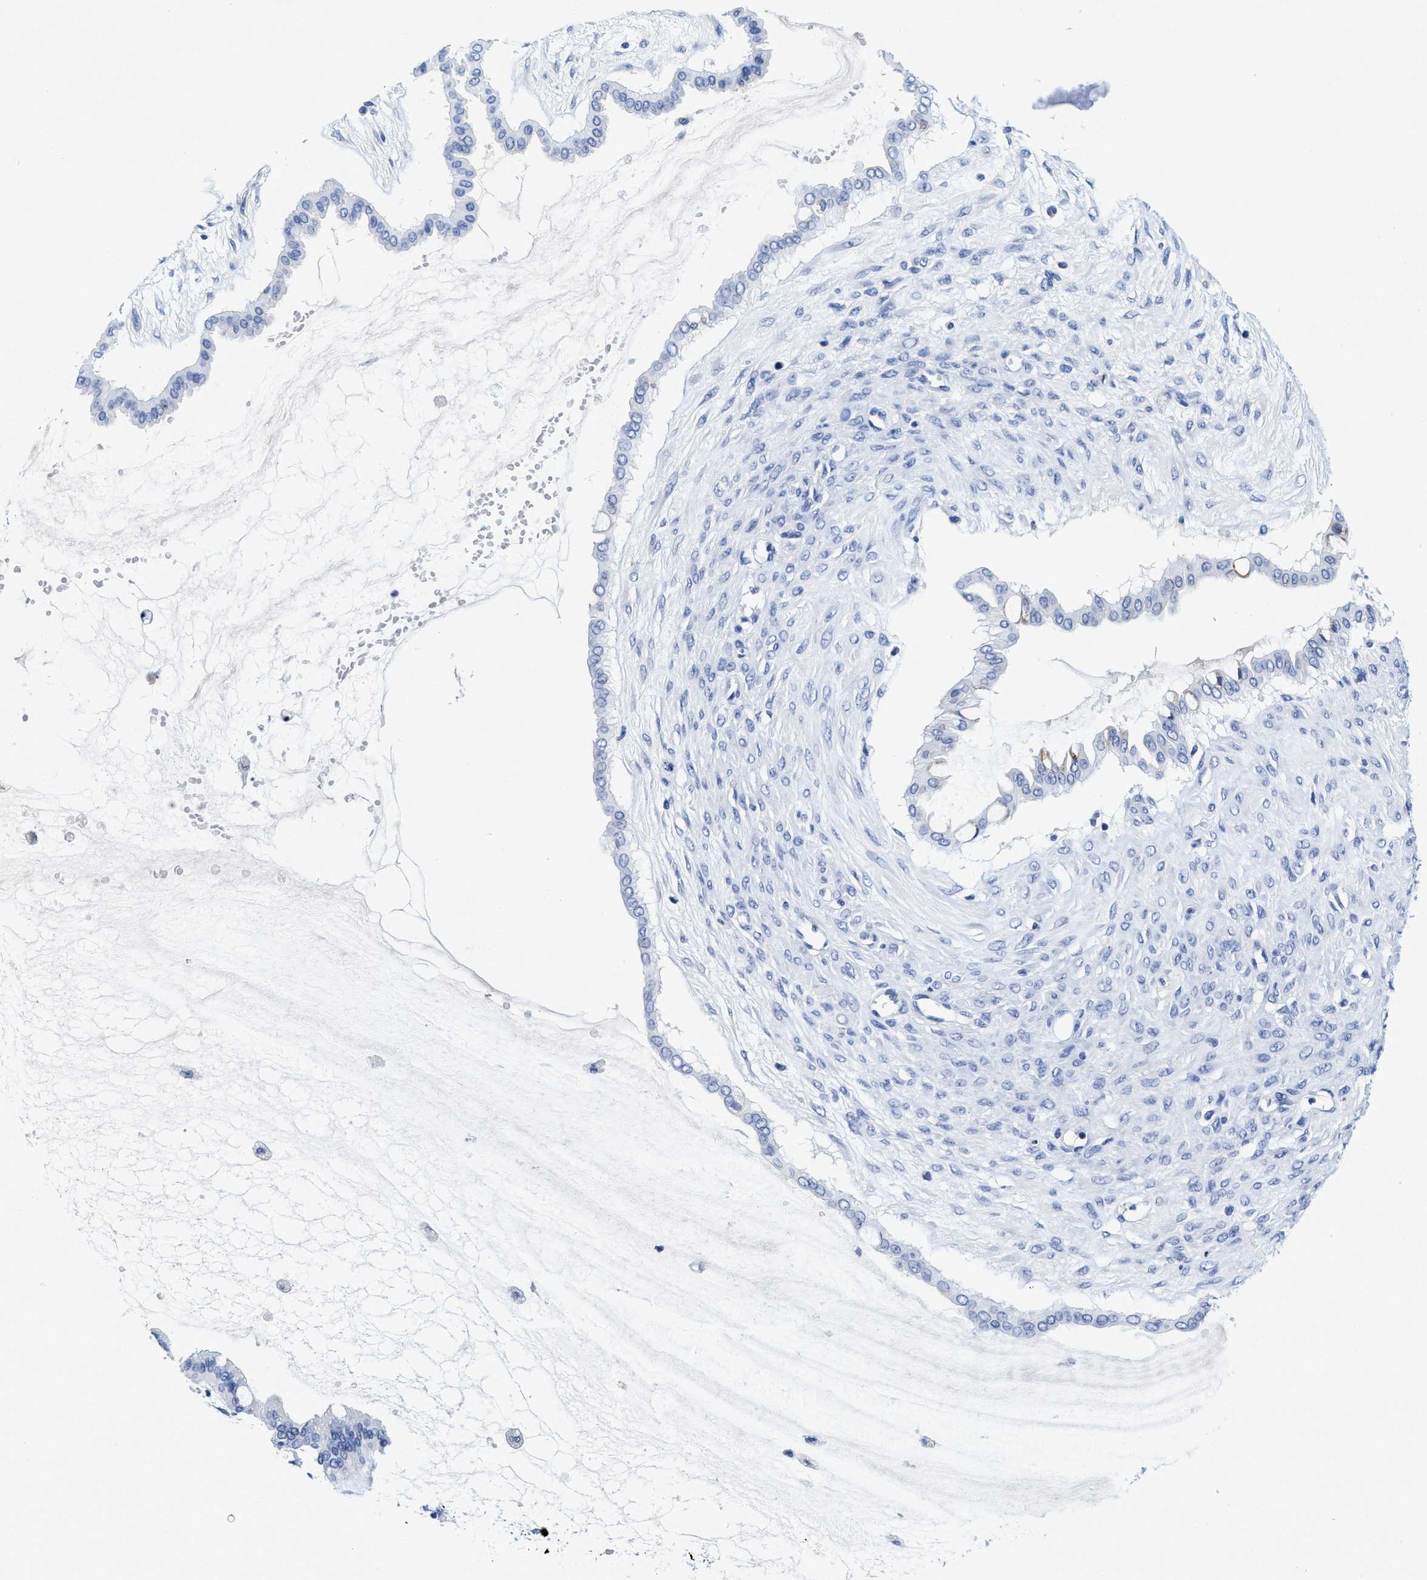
{"staining": {"intensity": "negative", "quantity": "none", "location": "none"}, "tissue": "ovarian cancer", "cell_type": "Tumor cells", "image_type": "cancer", "snomed": [{"axis": "morphology", "description": "Cystadenocarcinoma, mucinous, NOS"}, {"axis": "topography", "description": "Ovary"}], "caption": "A high-resolution image shows immunohistochemistry staining of ovarian mucinous cystadenocarcinoma, which exhibits no significant positivity in tumor cells.", "gene": "TTC3", "patient": {"sex": "female", "age": 73}}